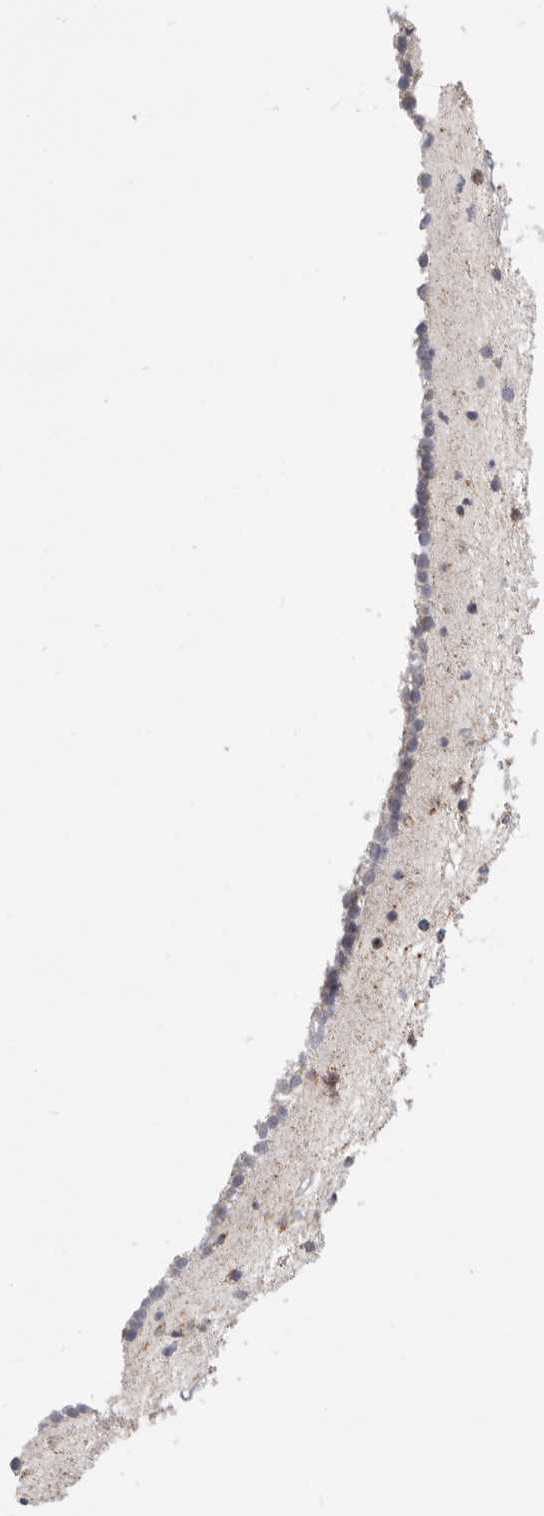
{"staining": {"intensity": "moderate", "quantity": "25%-75%", "location": "cytoplasmic/membranous"}, "tissue": "caudate", "cell_type": "Glial cells", "image_type": "normal", "snomed": [{"axis": "morphology", "description": "Normal tissue, NOS"}, {"axis": "topography", "description": "Lateral ventricle wall"}], "caption": "Moderate cytoplasmic/membranous staining is appreciated in about 25%-75% of glial cells in benign caudate. (DAB (3,3'-diaminobenzidine) IHC, brown staining for protein, blue staining for nuclei).", "gene": "STKLD1", "patient": {"sex": "male", "age": 45}}